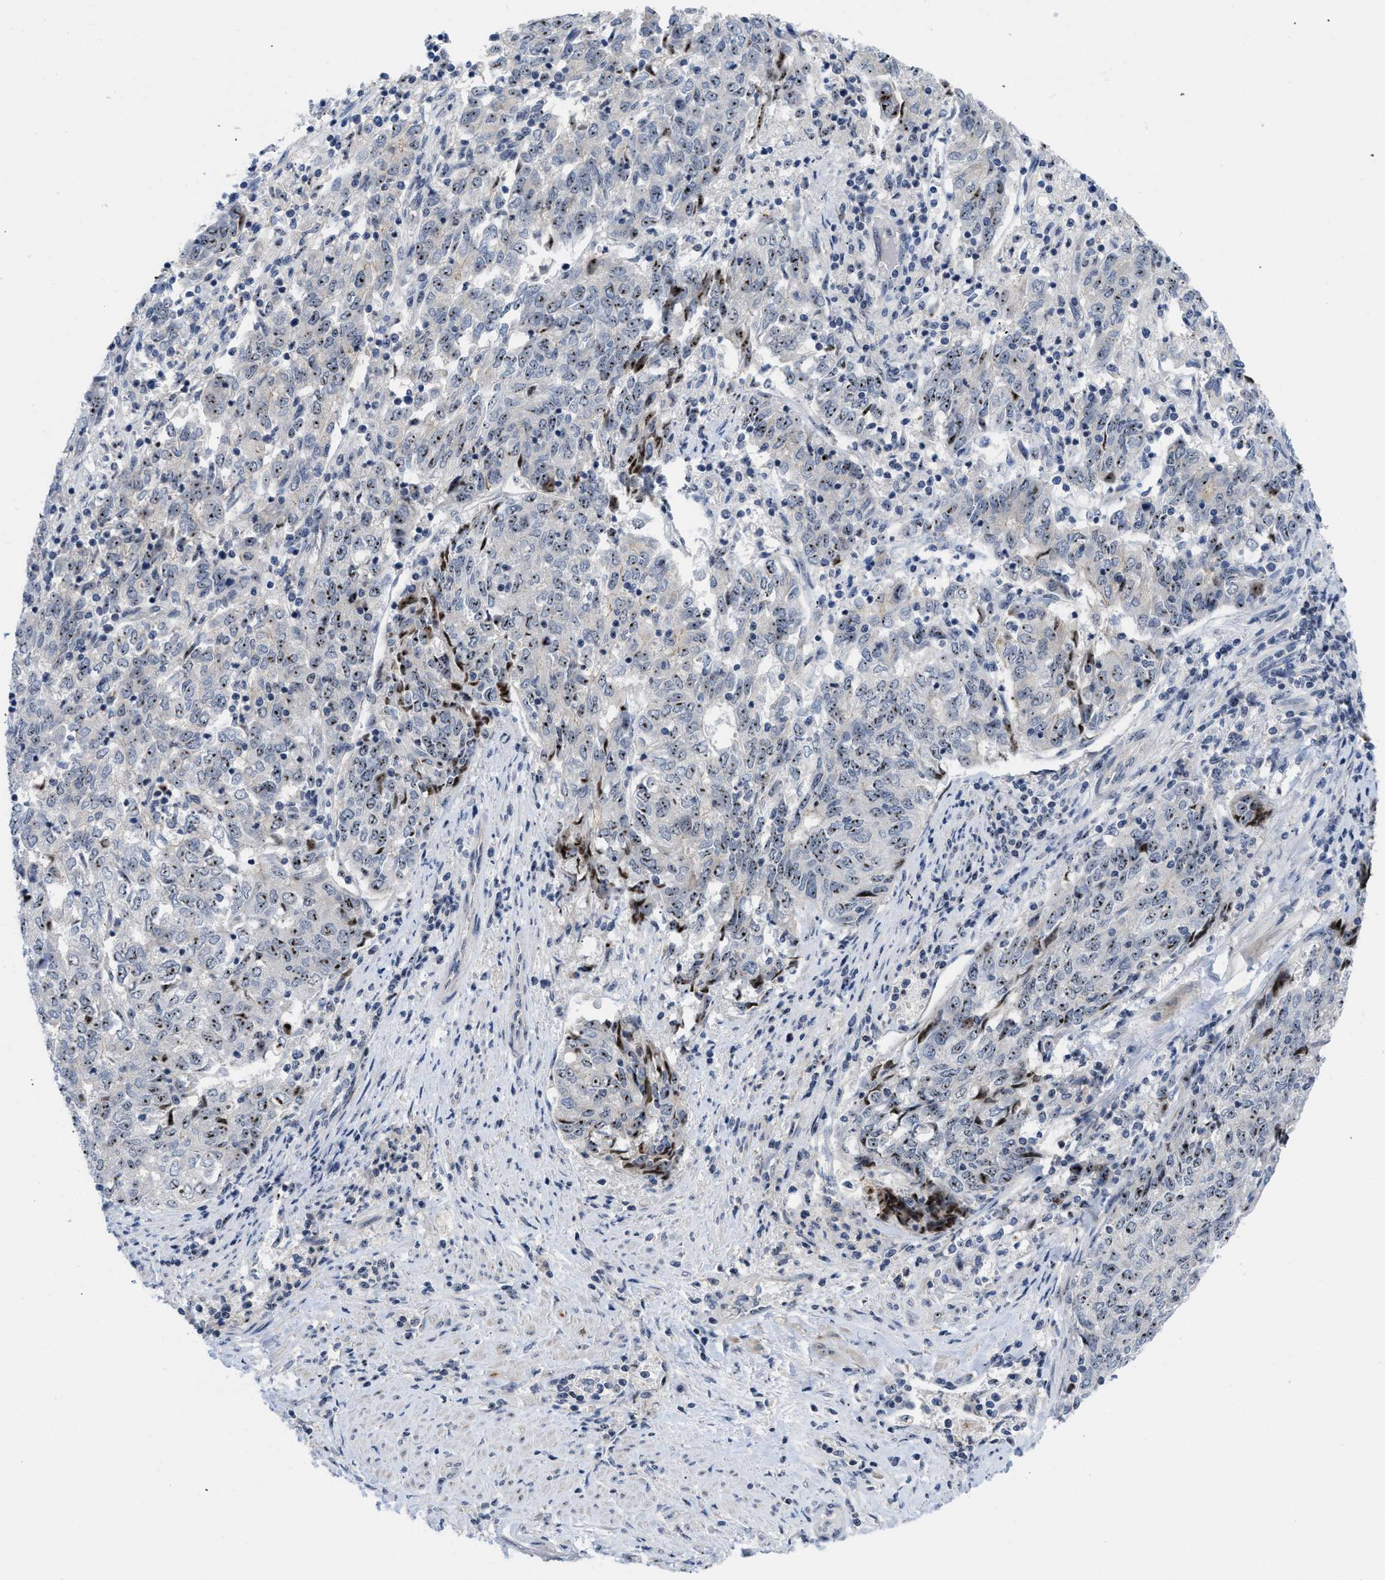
{"staining": {"intensity": "moderate", "quantity": ">75%", "location": "nuclear"}, "tissue": "endometrial cancer", "cell_type": "Tumor cells", "image_type": "cancer", "snomed": [{"axis": "morphology", "description": "Adenocarcinoma, NOS"}, {"axis": "topography", "description": "Endometrium"}], "caption": "High-power microscopy captured an IHC photomicrograph of endometrial cancer, revealing moderate nuclear expression in approximately >75% of tumor cells.", "gene": "NOP58", "patient": {"sex": "female", "age": 80}}